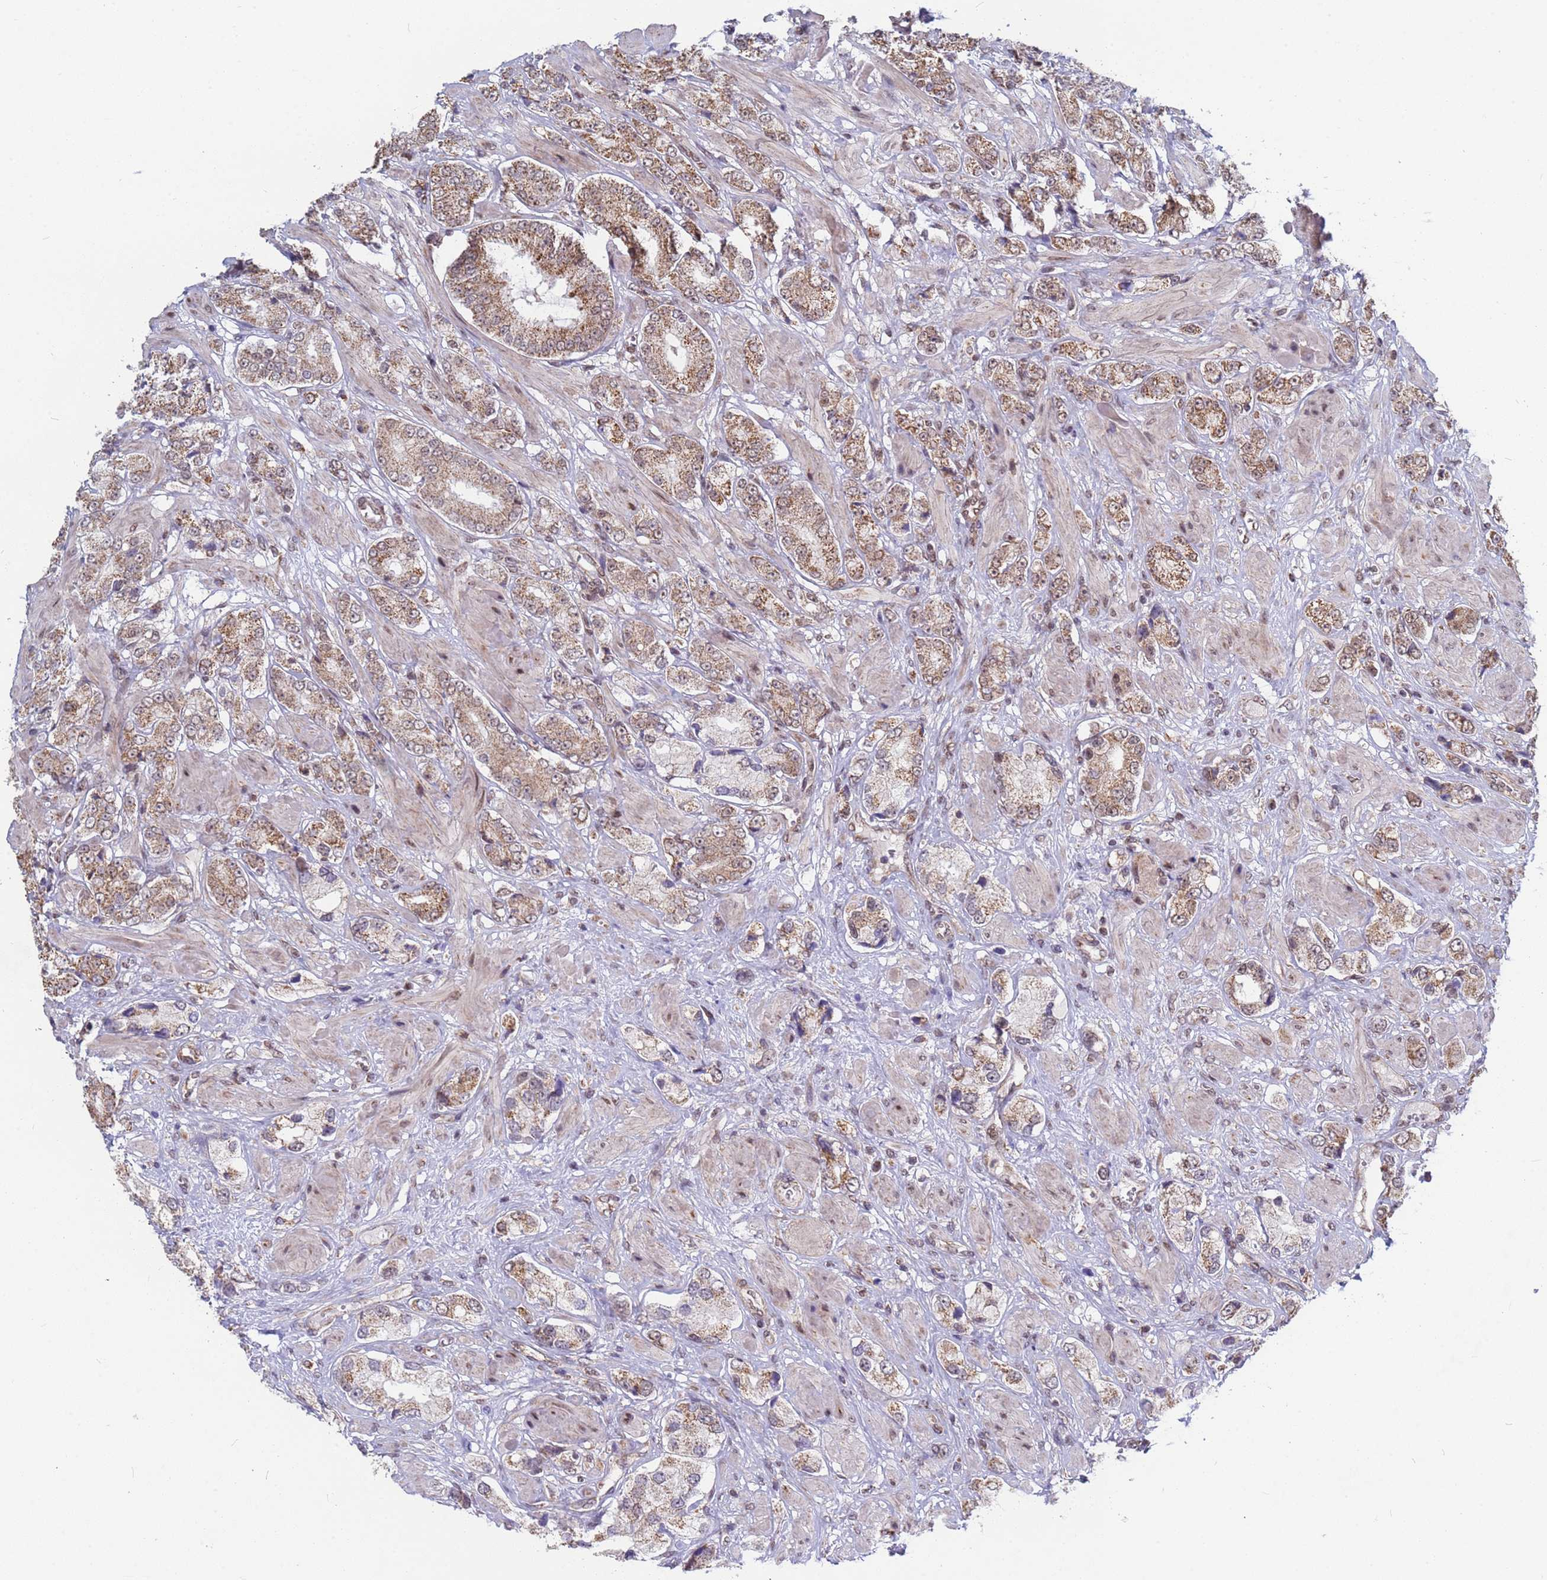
{"staining": {"intensity": "moderate", "quantity": ">75%", "location": "cytoplasmic/membranous"}, "tissue": "prostate cancer", "cell_type": "Tumor cells", "image_type": "cancer", "snomed": [{"axis": "morphology", "description": "Adenocarcinoma, High grade"}, {"axis": "topography", "description": "Prostate and seminal vesicle, NOS"}], "caption": "This histopathology image demonstrates immunohistochemistry (IHC) staining of adenocarcinoma (high-grade) (prostate), with medium moderate cytoplasmic/membranous expression in about >75% of tumor cells.", "gene": "DENND2B", "patient": {"sex": "male", "age": 64}}